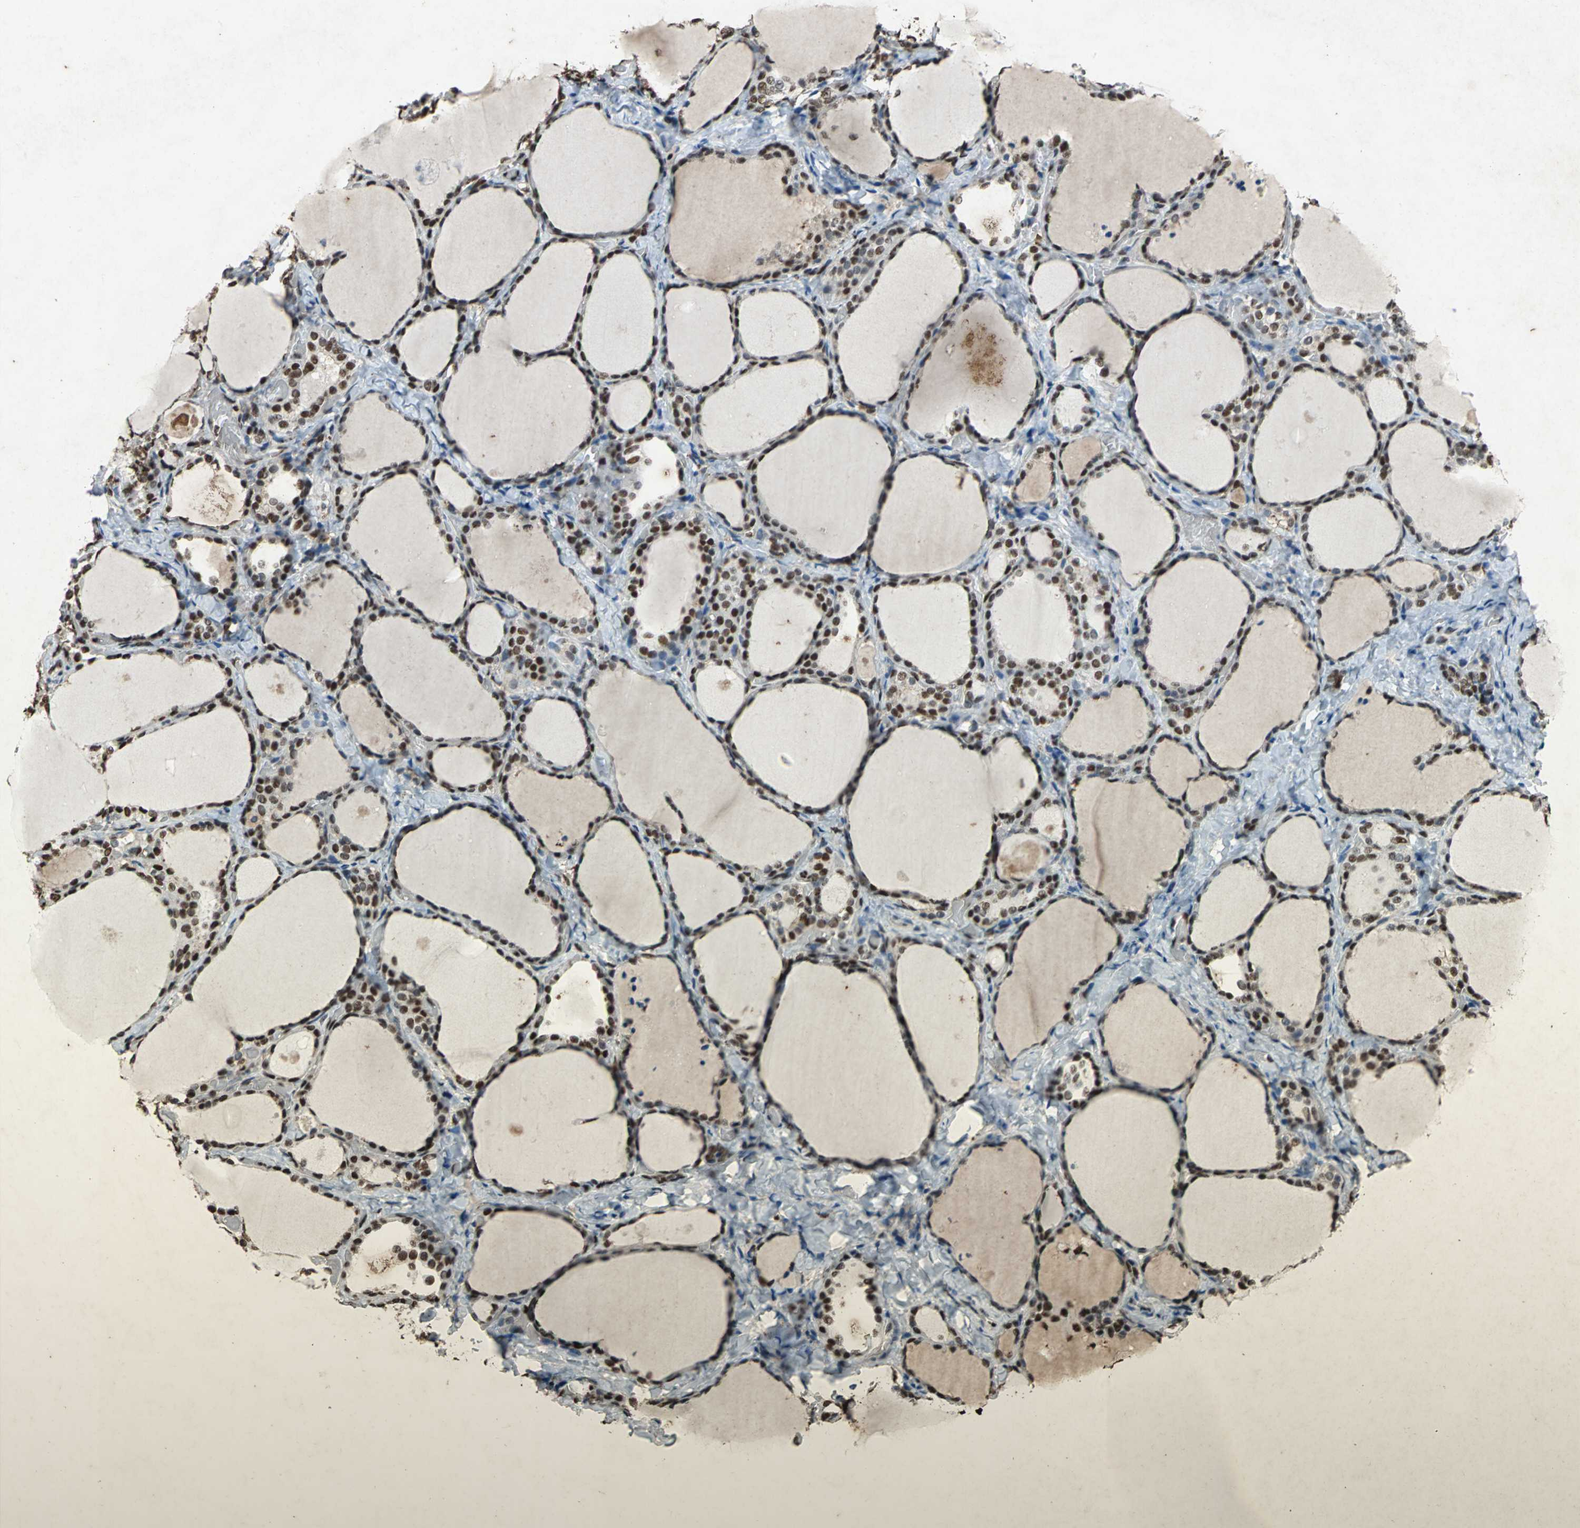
{"staining": {"intensity": "strong", "quantity": ">75%", "location": "nuclear"}, "tissue": "thyroid gland", "cell_type": "Glandular cells", "image_type": "normal", "snomed": [{"axis": "morphology", "description": "Normal tissue, NOS"}, {"axis": "morphology", "description": "Papillary adenocarcinoma, NOS"}, {"axis": "topography", "description": "Thyroid gland"}], "caption": "Immunohistochemistry of benign human thyroid gland reveals high levels of strong nuclear positivity in about >75% of glandular cells.", "gene": "ANP32A", "patient": {"sex": "female", "age": 30}}